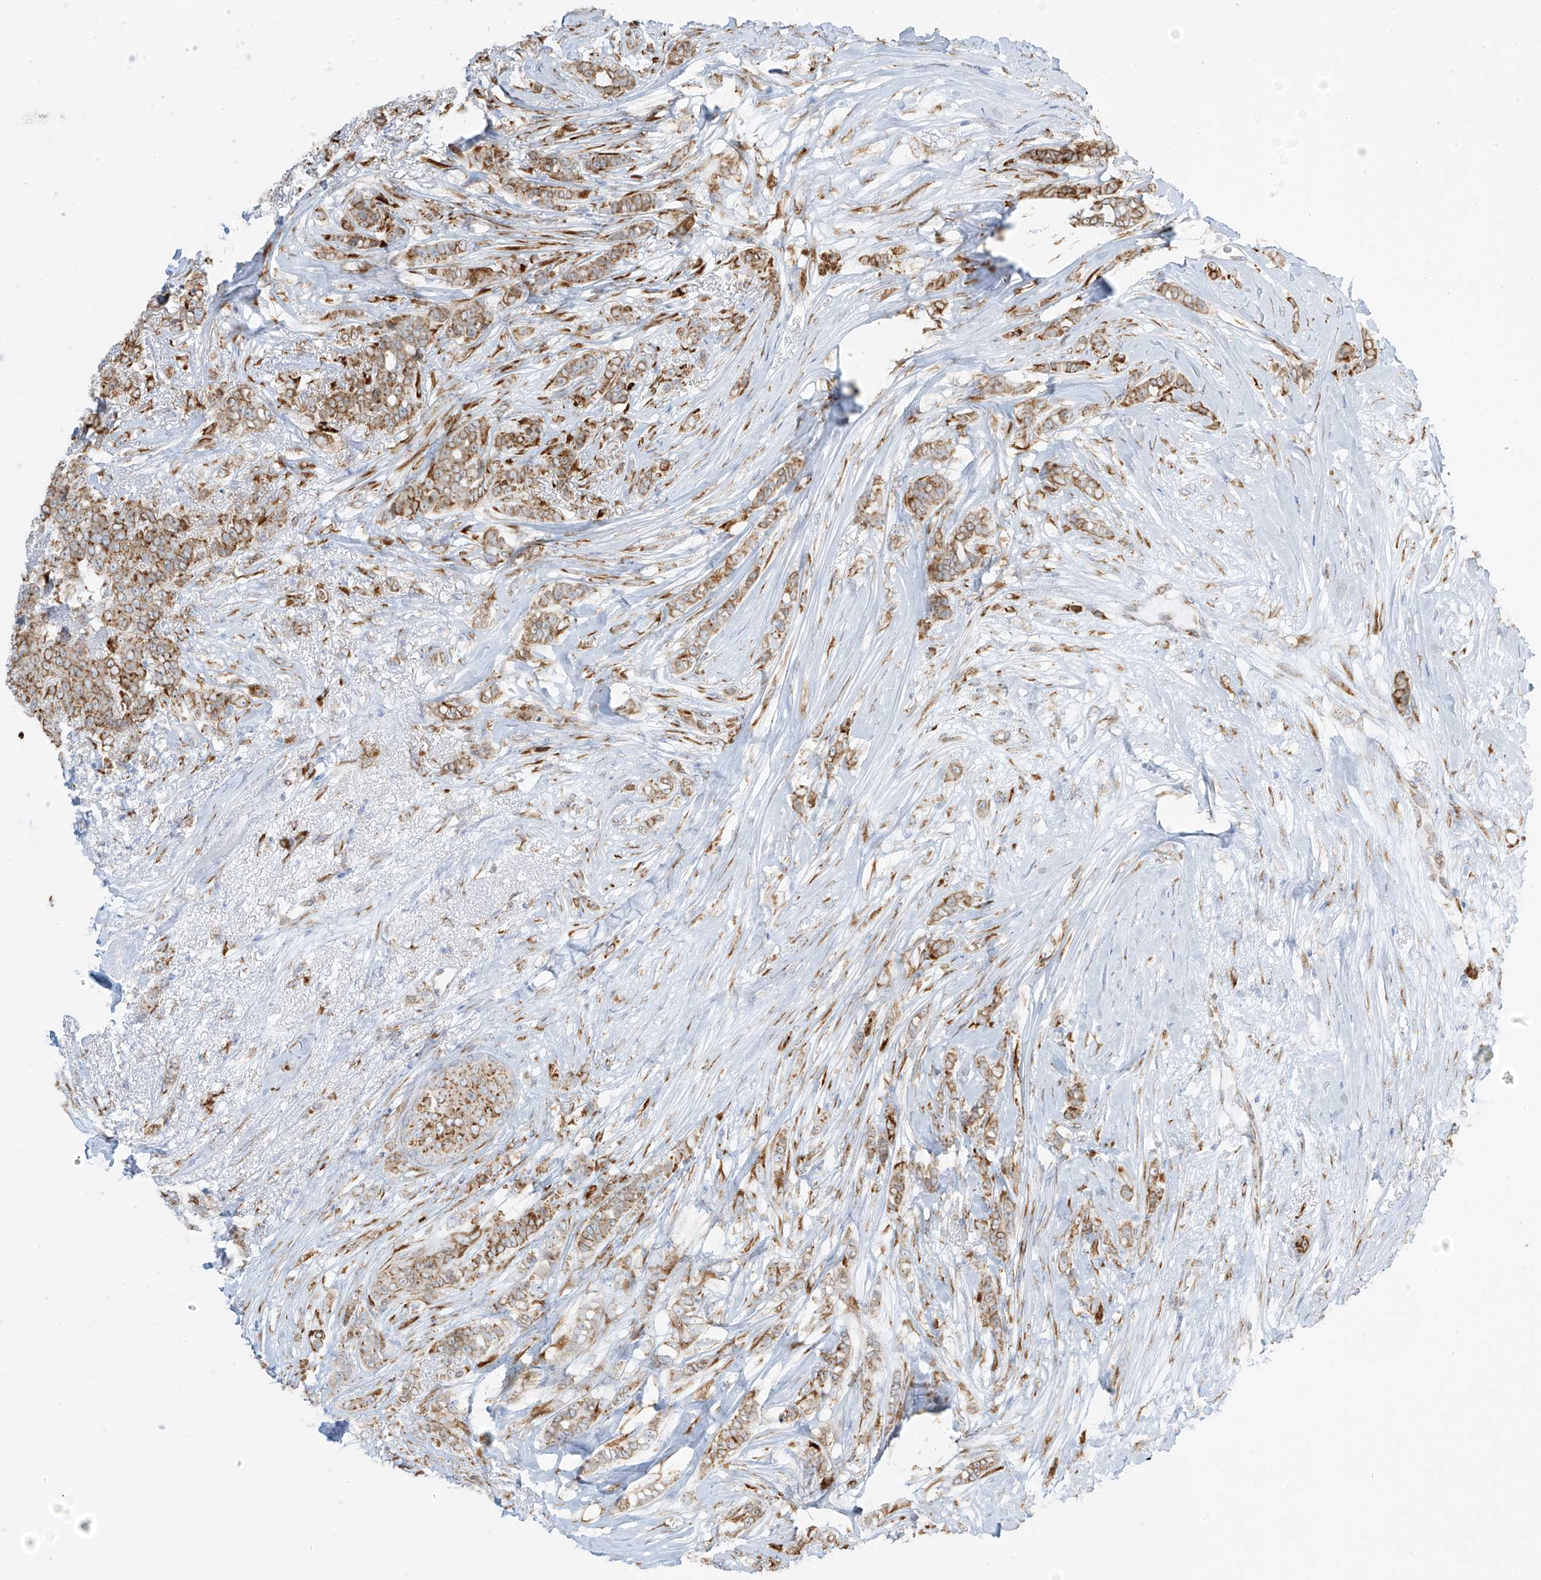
{"staining": {"intensity": "moderate", "quantity": ">75%", "location": "cytoplasmic/membranous"}, "tissue": "breast cancer", "cell_type": "Tumor cells", "image_type": "cancer", "snomed": [{"axis": "morphology", "description": "Lobular carcinoma"}, {"axis": "topography", "description": "Breast"}], "caption": "IHC image of neoplastic tissue: lobular carcinoma (breast) stained using immunohistochemistry (IHC) displays medium levels of moderate protein expression localized specifically in the cytoplasmic/membranous of tumor cells, appearing as a cytoplasmic/membranous brown color.", "gene": "LRRC59", "patient": {"sex": "female", "age": 51}}